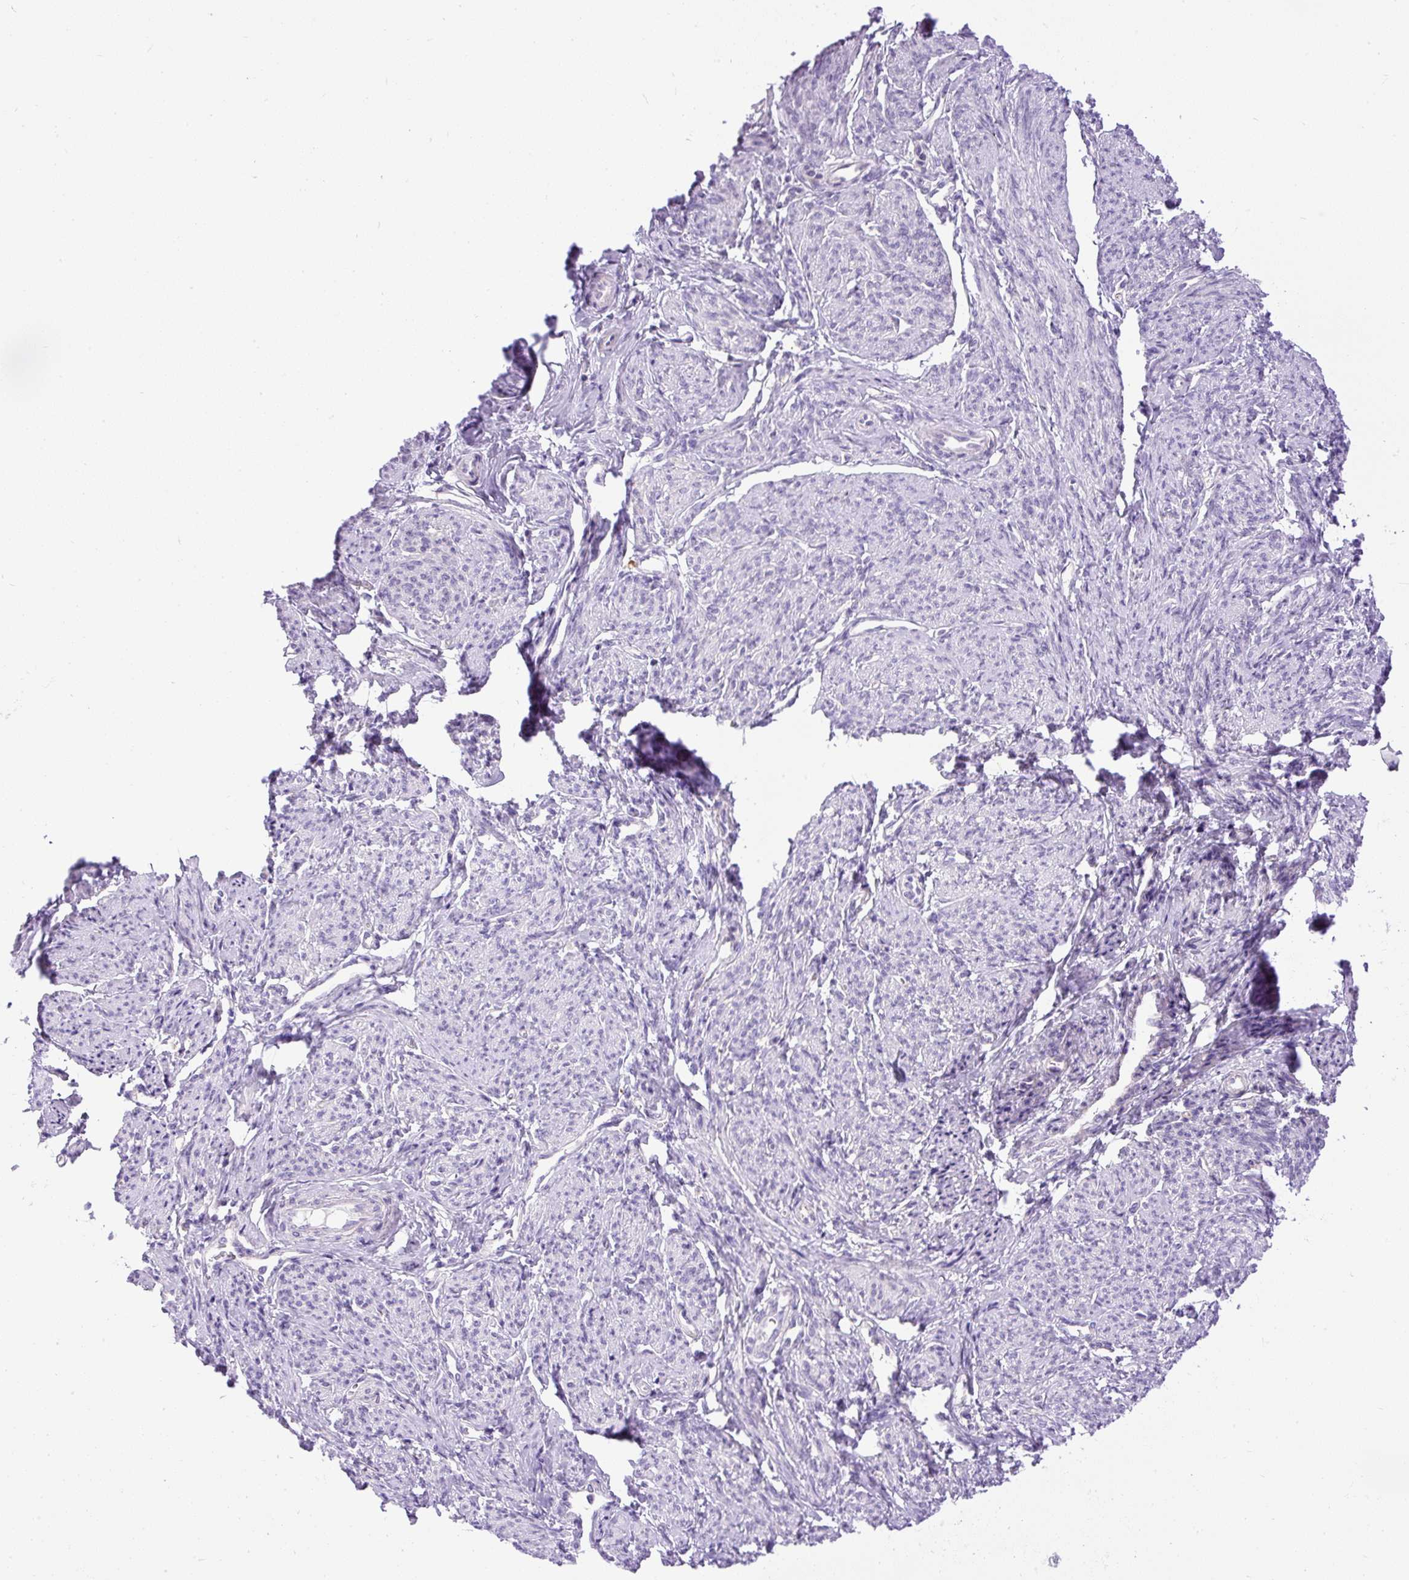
{"staining": {"intensity": "negative", "quantity": "none", "location": "none"}, "tissue": "smooth muscle", "cell_type": "Smooth muscle cells", "image_type": "normal", "snomed": [{"axis": "morphology", "description": "Normal tissue, NOS"}, {"axis": "topography", "description": "Smooth muscle"}], "caption": "IHC histopathology image of unremarkable smooth muscle stained for a protein (brown), which displays no expression in smooth muscle cells.", "gene": "SYBU", "patient": {"sex": "female", "age": 65}}